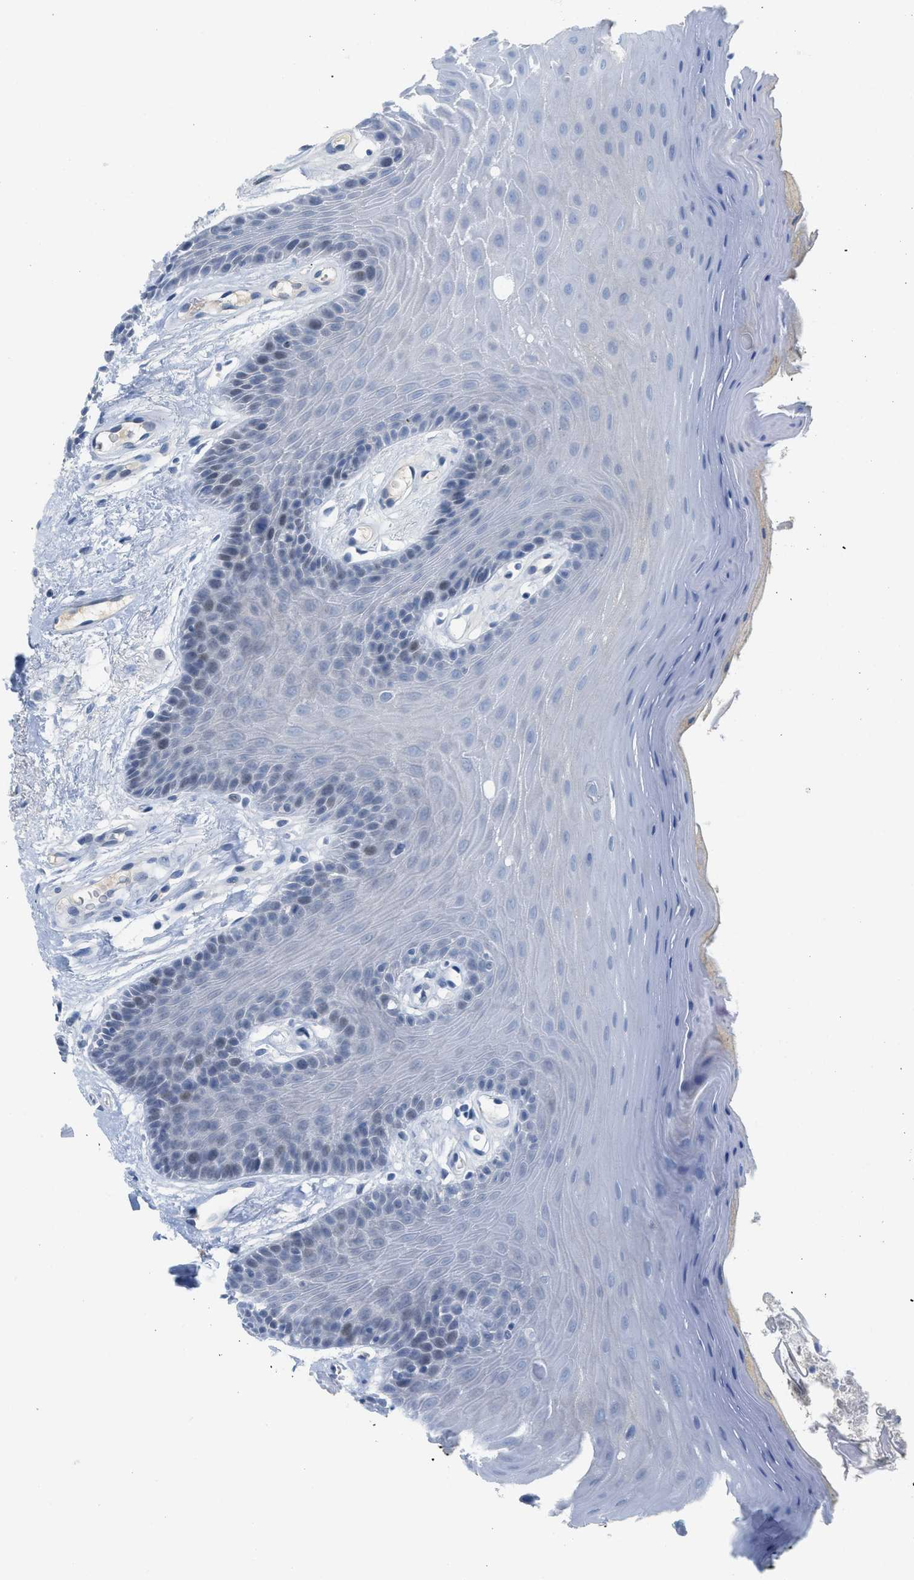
{"staining": {"intensity": "negative", "quantity": "none", "location": "none"}, "tissue": "oral mucosa", "cell_type": "Squamous epithelial cells", "image_type": "normal", "snomed": [{"axis": "morphology", "description": "Normal tissue, NOS"}, {"axis": "morphology", "description": "Squamous cell carcinoma, NOS"}, {"axis": "topography", "description": "Skeletal muscle"}, {"axis": "topography", "description": "Adipose tissue"}, {"axis": "topography", "description": "Vascular tissue"}, {"axis": "topography", "description": "Oral tissue"}, {"axis": "topography", "description": "Peripheral nerve tissue"}, {"axis": "topography", "description": "Head-Neck"}], "caption": "The immunohistochemistry (IHC) histopathology image has no significant positivity in squamous epithelial cells of oral mucosa. (Brightfield microscopy of DAB IHC at high magnification).", "gene": "HSF2", "patient": {"sex": "male", "age": 71}}